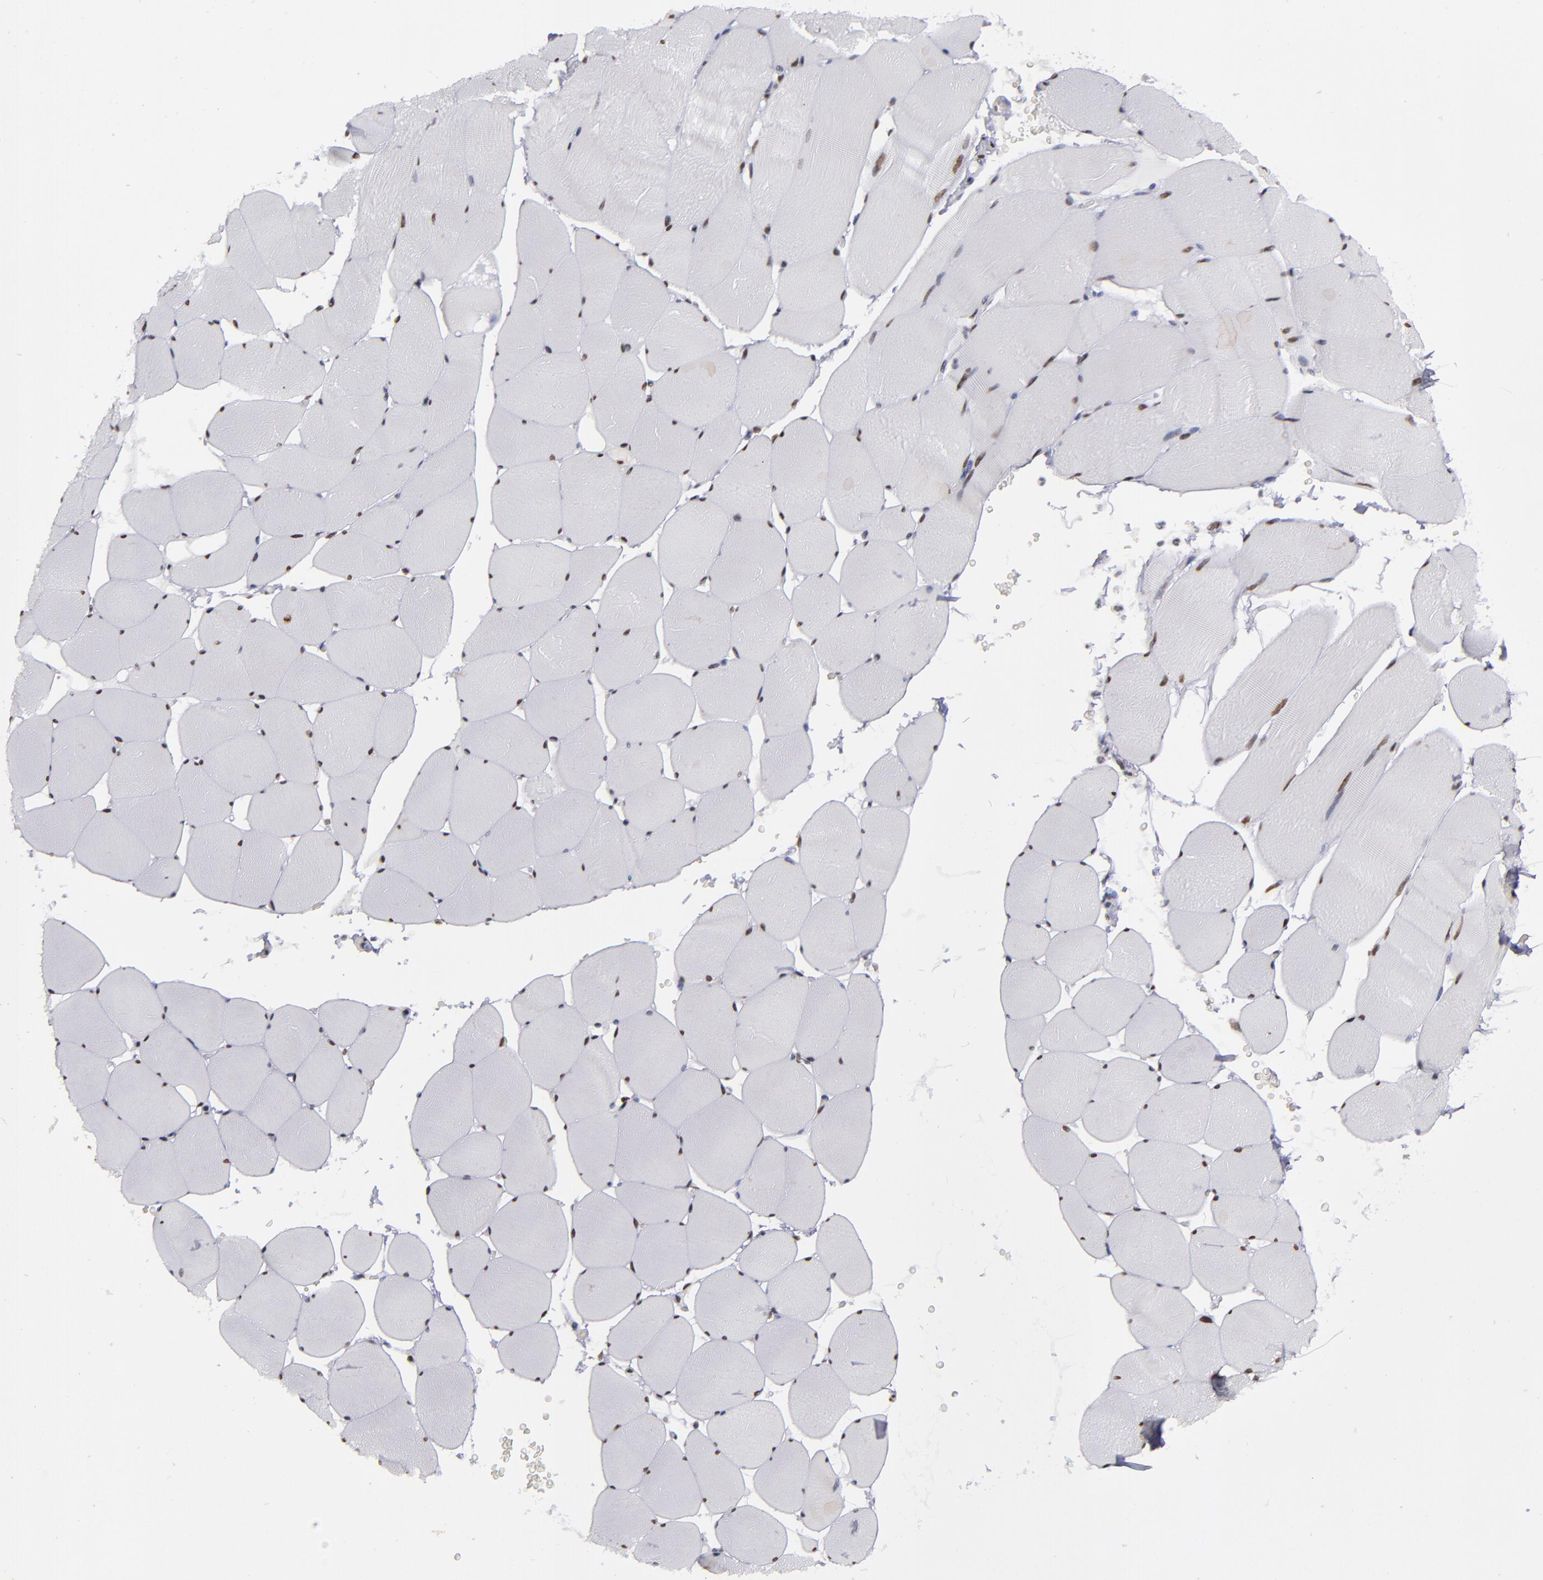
{"staining": {"intensity": "moderate", "quantity": "25%-75%", "location": "nuclear"}, "tissue": "skeletal muscle", "cell_type": "Myocytes", "image_type": "normal", "snomed": [{"axis": "morphology", "description": "Normal tissue, NOS"}, {"axis": "topography", "description": "Skeletal muscle"}], "caption": "Benign skeletal muscle reveals moderate nuclear staining in about 25%-75% of myocytes, visualized by immunohistochemistry. The staining was performed using DAB (3,3'-diaminobenzidine) to visualize the protein expression in brown, while the nuclei were stained in blue with hematoxylin (Magnification: 20x).", "gene": "TERF2", "patient": {"sex": "male", "age": 62}}